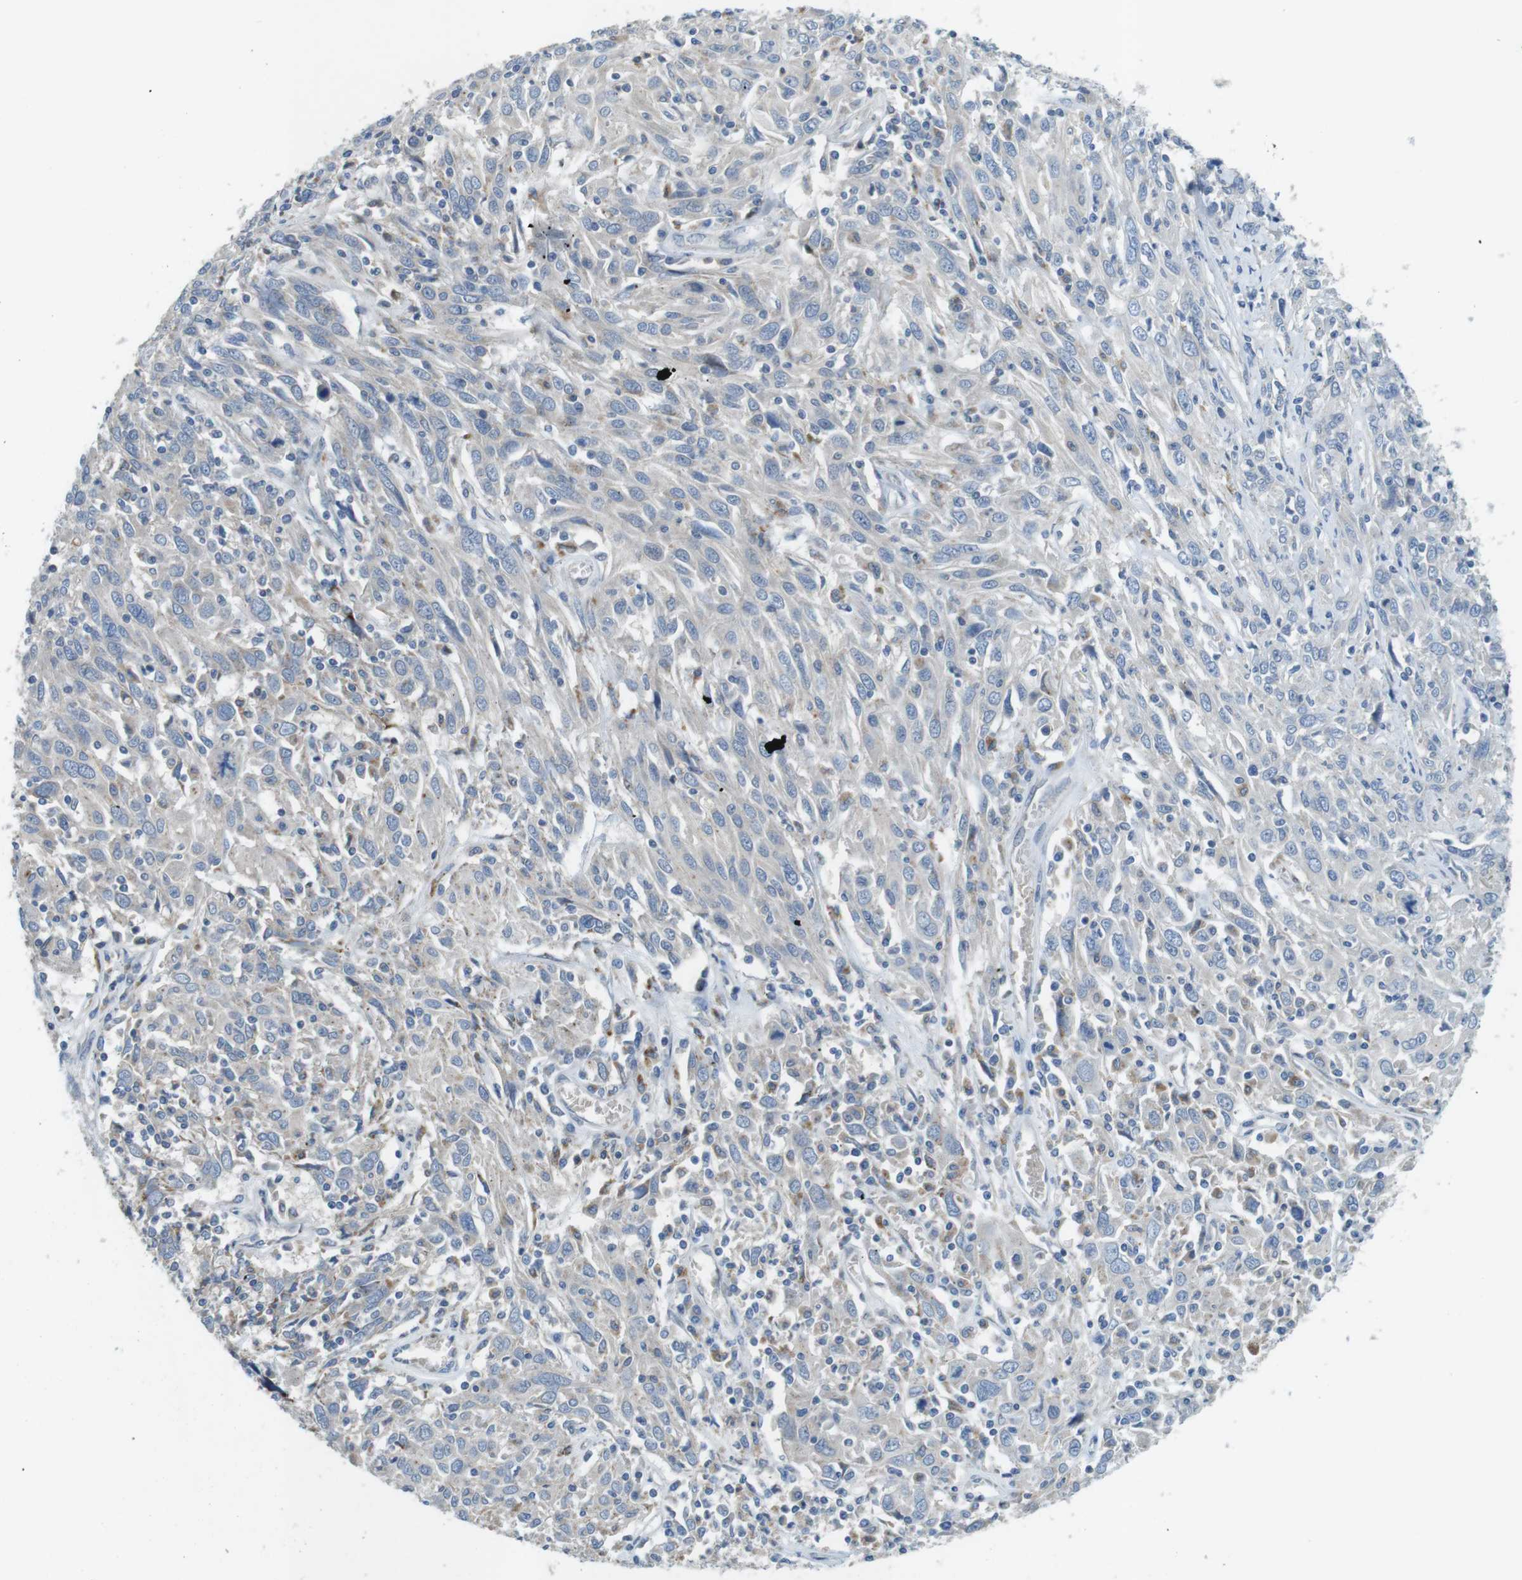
{"staining": {"intensity": "negative", "quantity": "none", "location": "none"}, "tissue": "cervical cancer", "cell_type": "Tumor cells", "image_type": "cancer", "snomed": [{"axis": "morphology", "description": "Squamous cell carcinoma, NOS"}, {"axis": "topography", "description": "Cervix"}], "caption": "Tumor cells show no significant protein expression in cervical cancer.", "gene": "TYW1", "patient": {"sex": "female", "age": 46}}